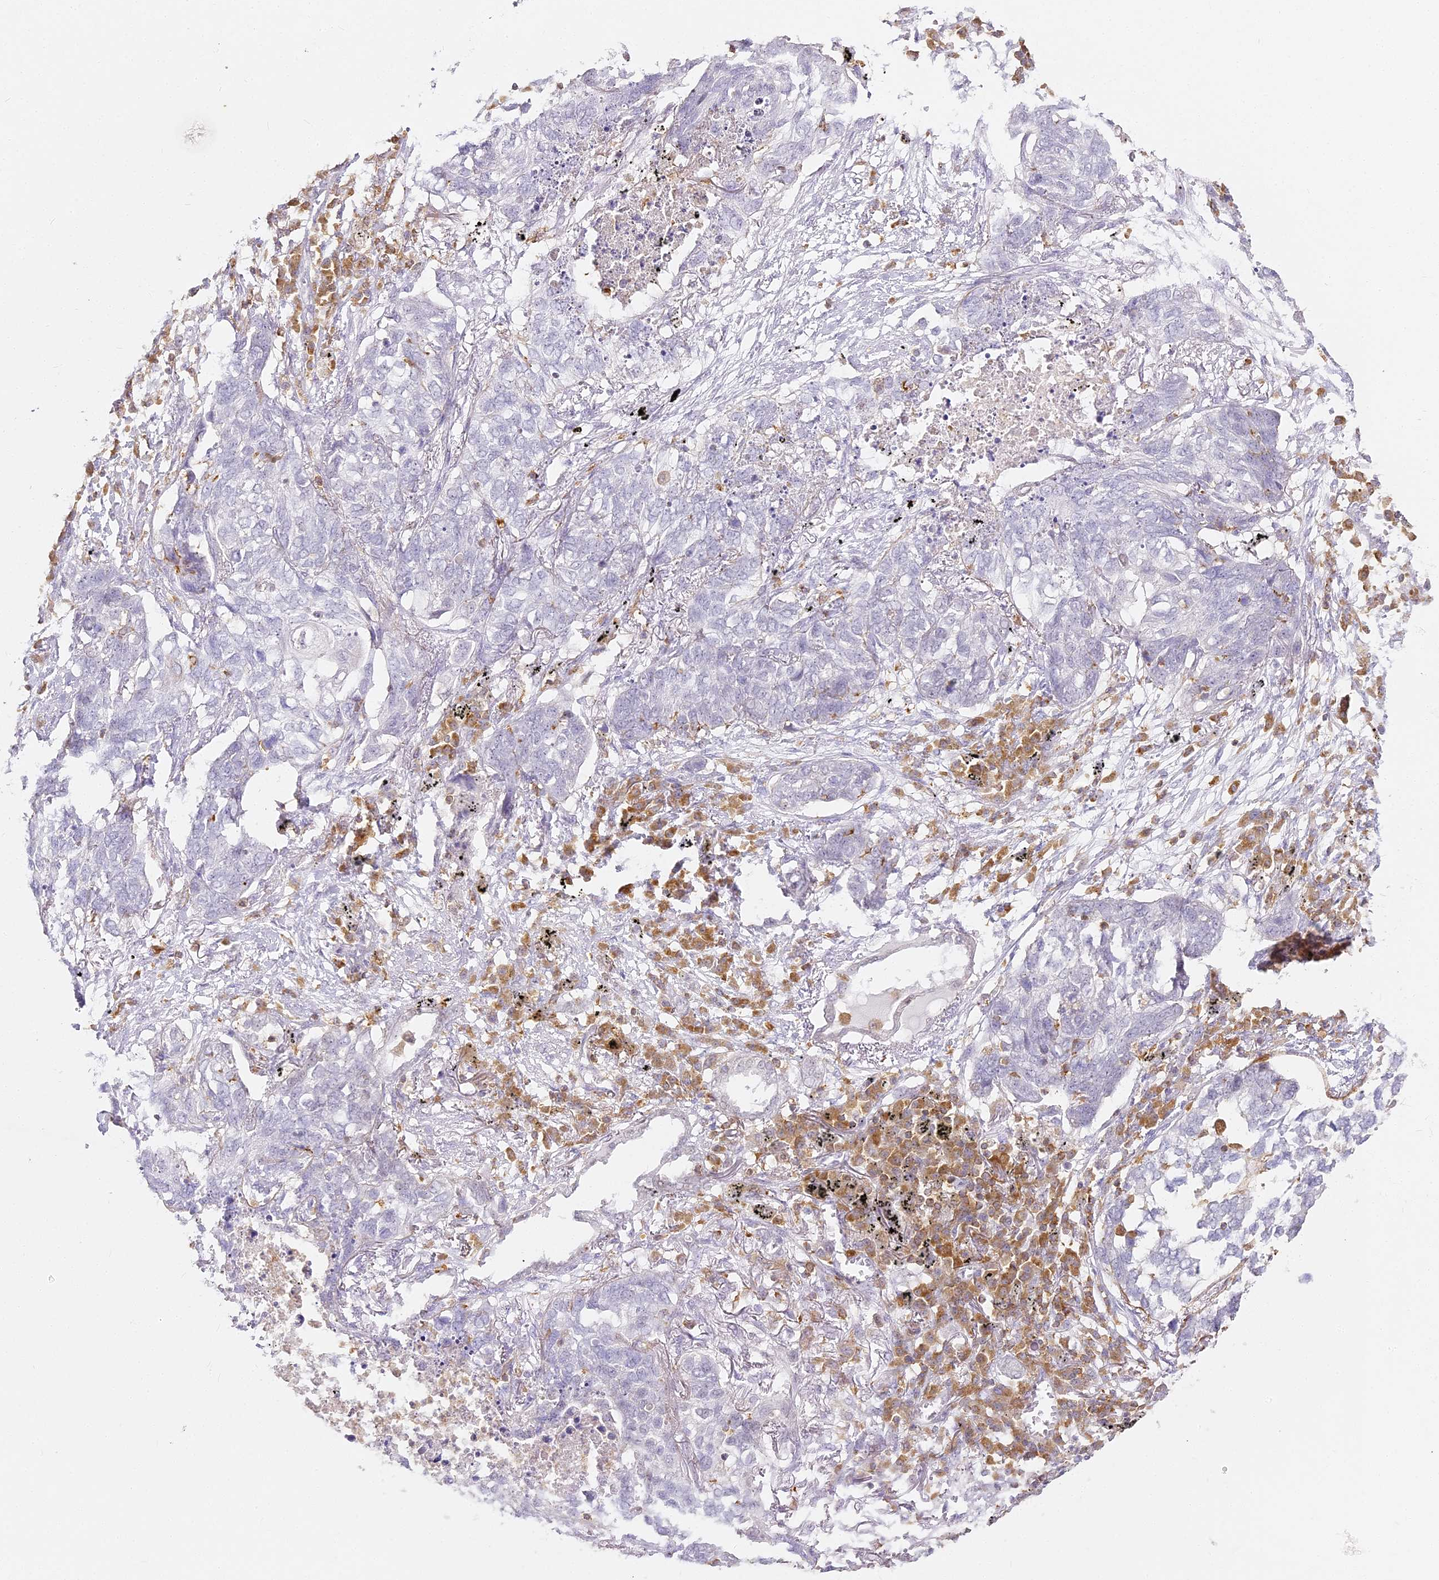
{"staining": {"intensity": "negative", "quantity": "none", "location": "none"}, "tissue": "lung cancer", "cell_type": "Tumor cells", "image_type": "cancer", "snomed": [{"axis": "morphology", "description": "Squamous cell carcinoma, NOS"}, {"axis": "topography", "description": "Lung"}], "caption": "Immunohistochemical staining of lung squamous cell carcinoma displays no significant staining in tumor cells.", "gene": "DOCK2", "patient": {"sex": "female", "age": 63}}